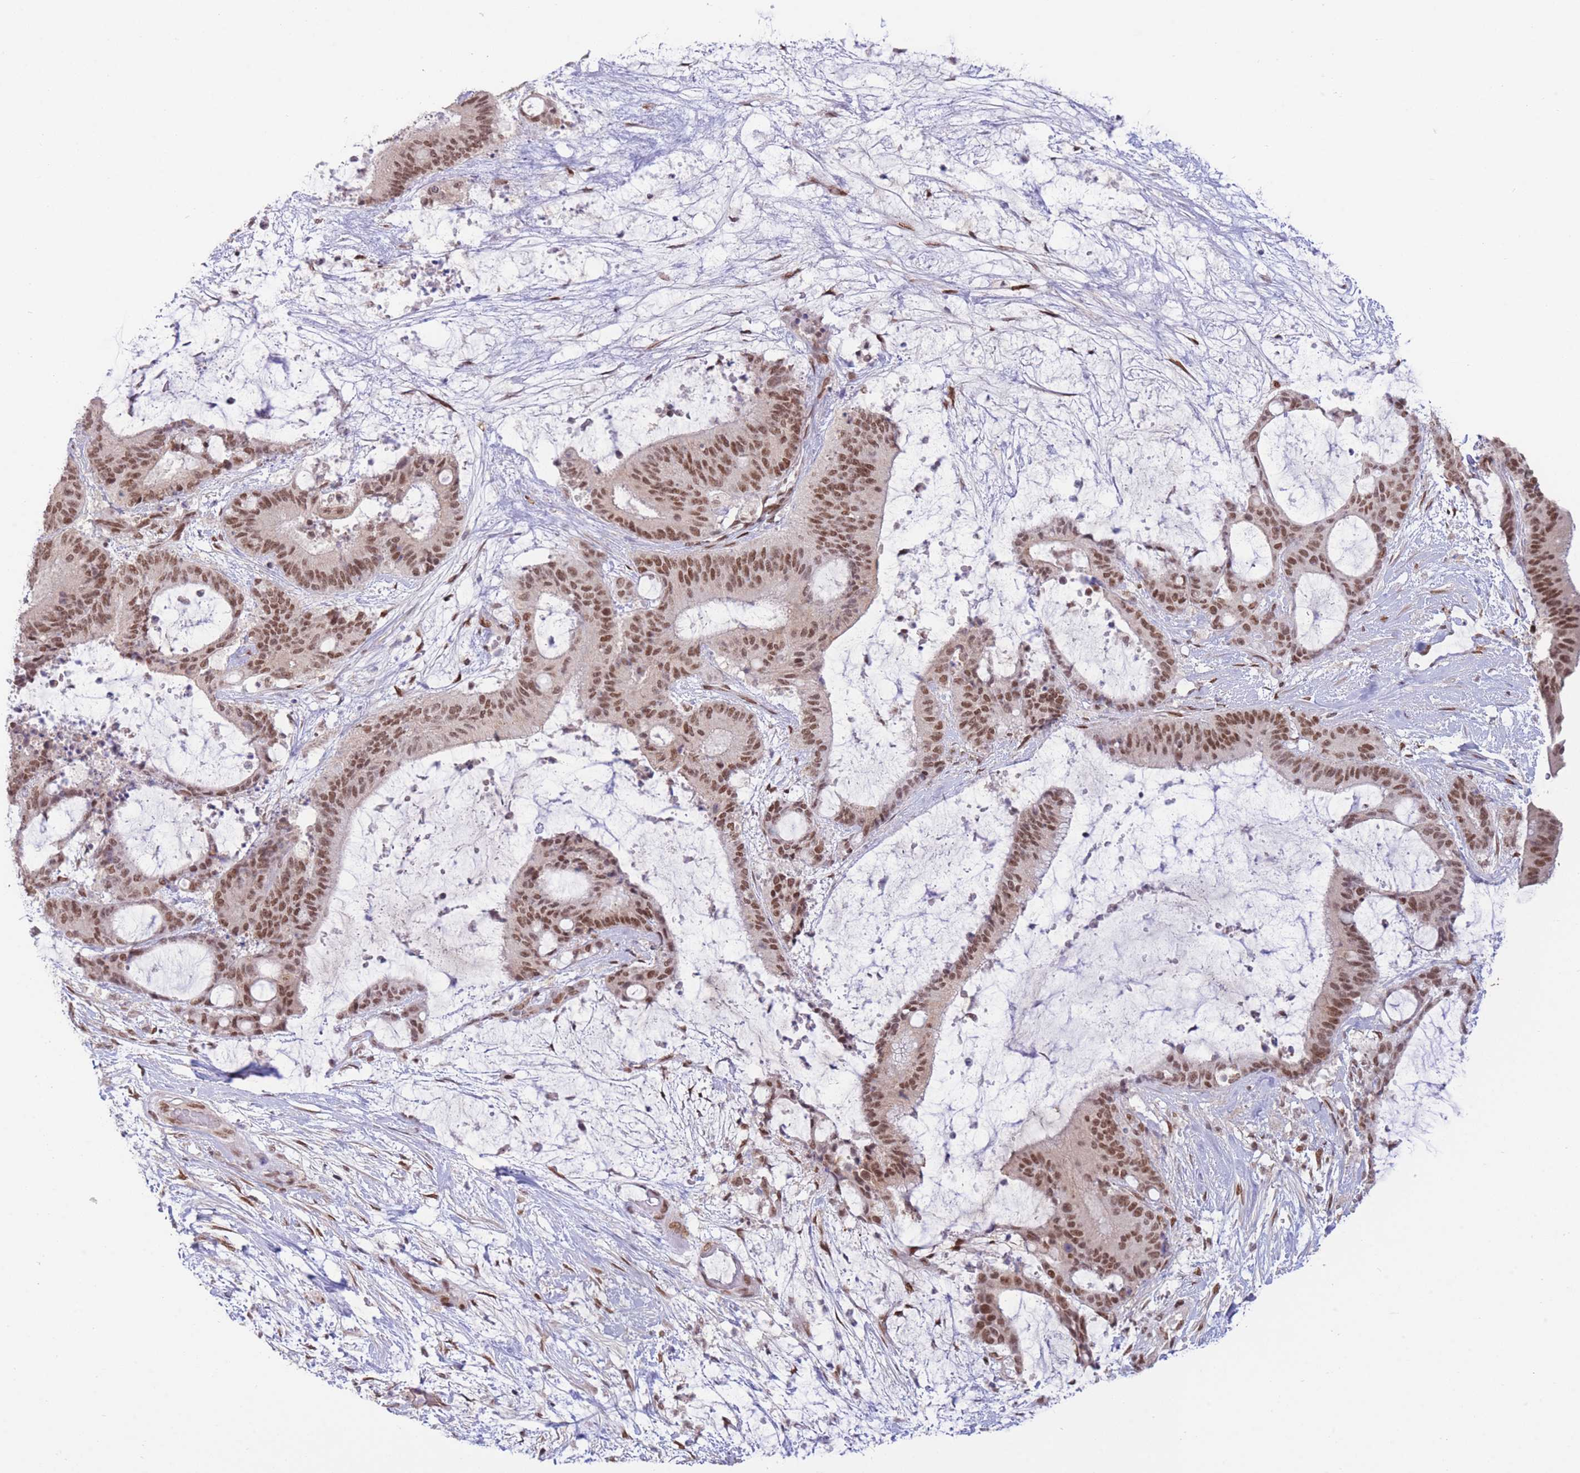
{"staining": {"intensity": "moderate", "quantity": ">75%", "location": "nuclear"}, "tissue": "liver cancer", "cell_type": "Tumor cells", "image_type": "cancer", "snomed": [{"axis": "morphology", "description": "Normal tissue, NOS"}, {"axis": "morphology", "description": "Cholangiocarcinoma"}, {"axis": "topography", "description": "Liver"}, {"axis": "topography", "description": "Peripheral nerve tissue"}], "caption": "Immunohistochemical staining of human liver cancer exhibits medium levels of moderate nuclear staining in approximately >75% of tumor cells.", "gene": "CARD8", "patient": {"sex": "female", "age": 73}}